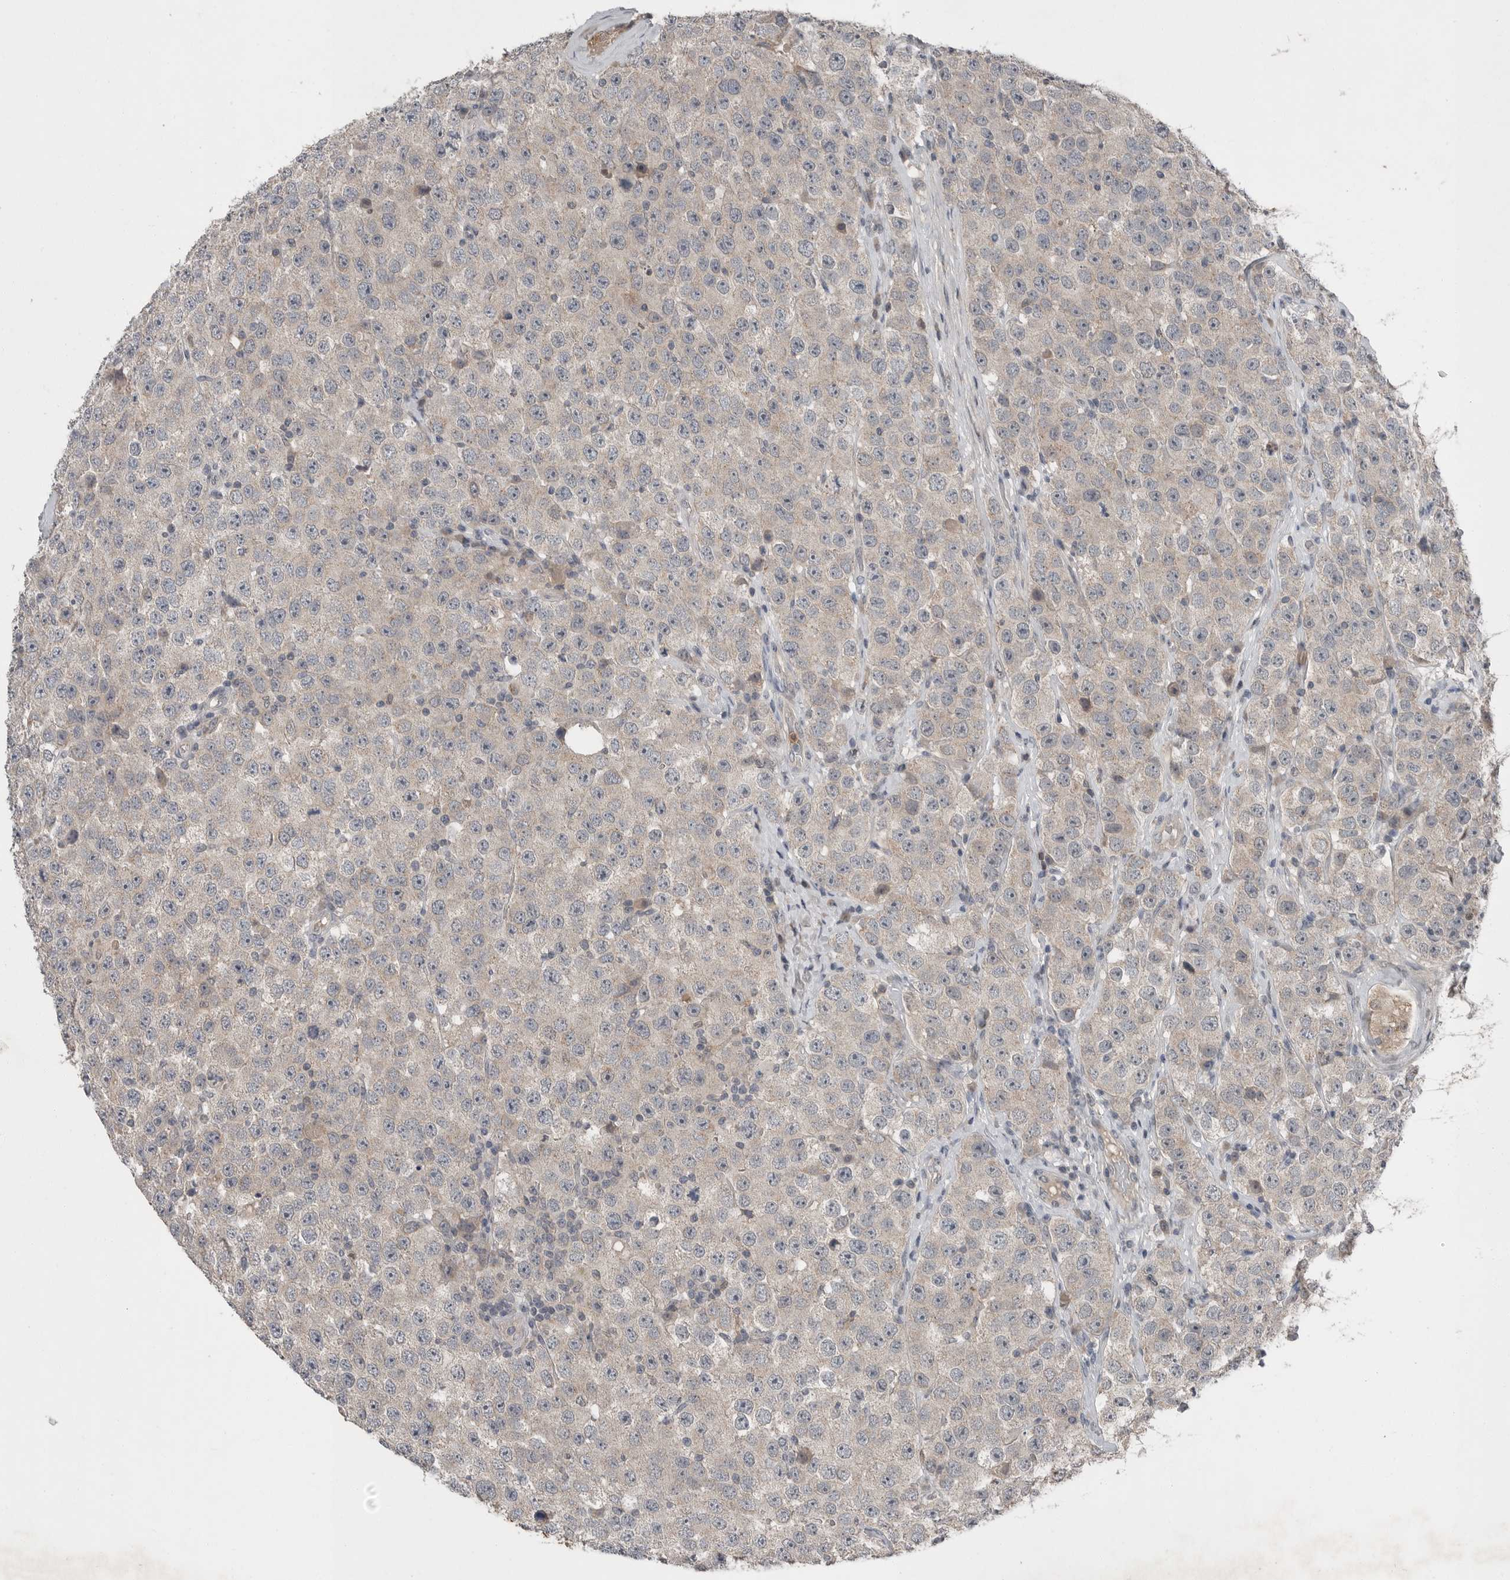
{"staining": {"intensity": "negative", "quantity": "none", "location": "none"}, "tissue": "testis cancer", "cell_type": "Tumor cells", "image_type": "cancer", "snomed": [{"axis": "morphology", "description": "Seminoma, NOS"}, {"axis": "morphology", "description": "Carcinoma, Embryonal, NOS"}, {"axis": "topography", "description": "Testis"}], "caption": "Human embryonal carcinoma (testis) stained for a protein using immunohistochemistry (IHC) displays no expression in tumor cells.", "gene": "SCP2", "patient": {"sex": "male", "age": 28}}